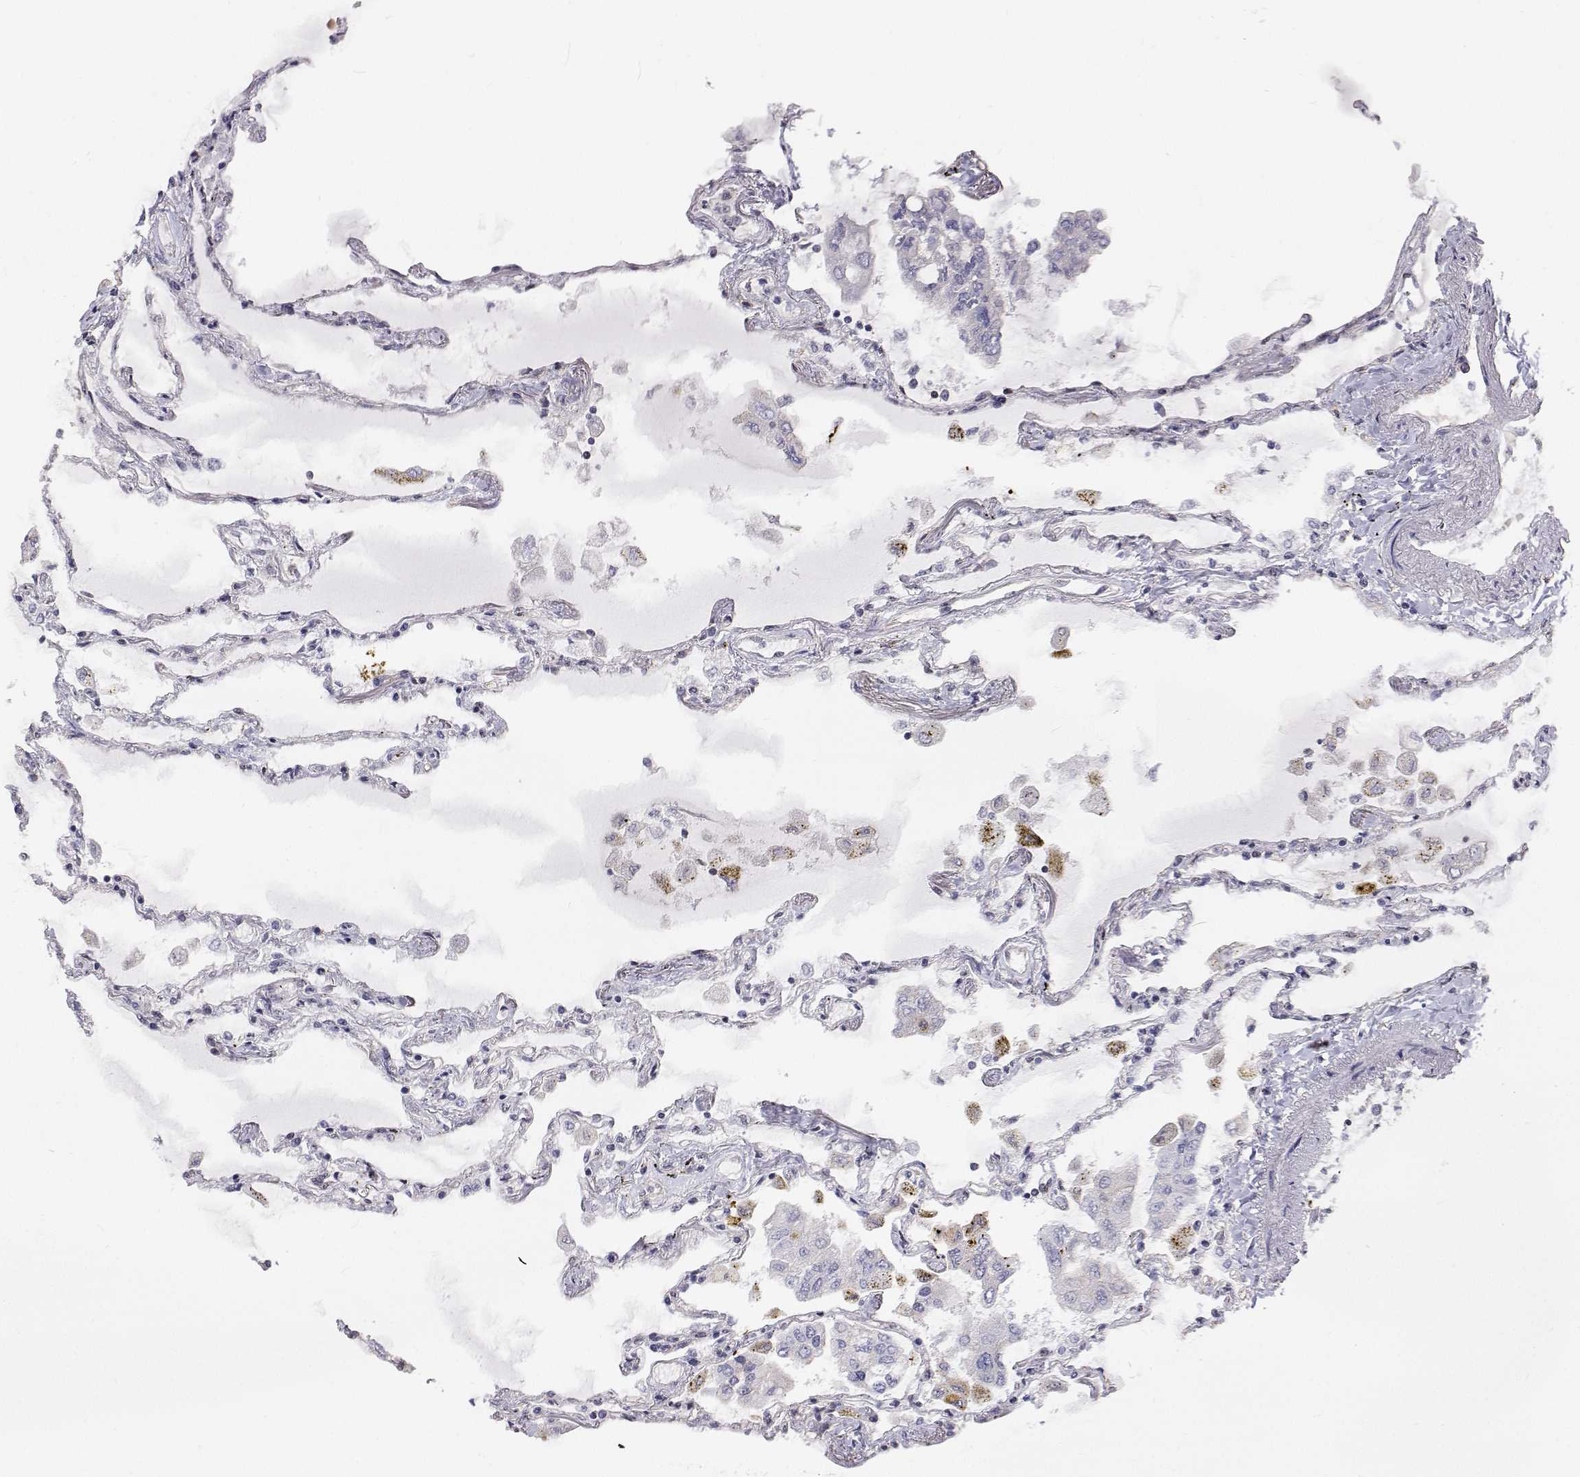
{"staining": {"intensity": "negative", "quantity": "none", "location": "none"}, "tissue": "lung", "cell_type": "Alveolar cells", "image_type": "normal", "snomed": [{"axis": "morphology", "description": "Normal tissue, NOS"}, {"axis": "morphology", "description": "Adenocarcinoma, NOS"}, {"axis": "topography", "description": "Cartilage tissue"}, {"axis": "topography", "description": "Lung"}], "caption": "Alveolar cells show no significant staining in normal lung. Nuclei are stained in blue.", "gene": "GSDMA", "patient": {"sex": "female", "age": 67}}